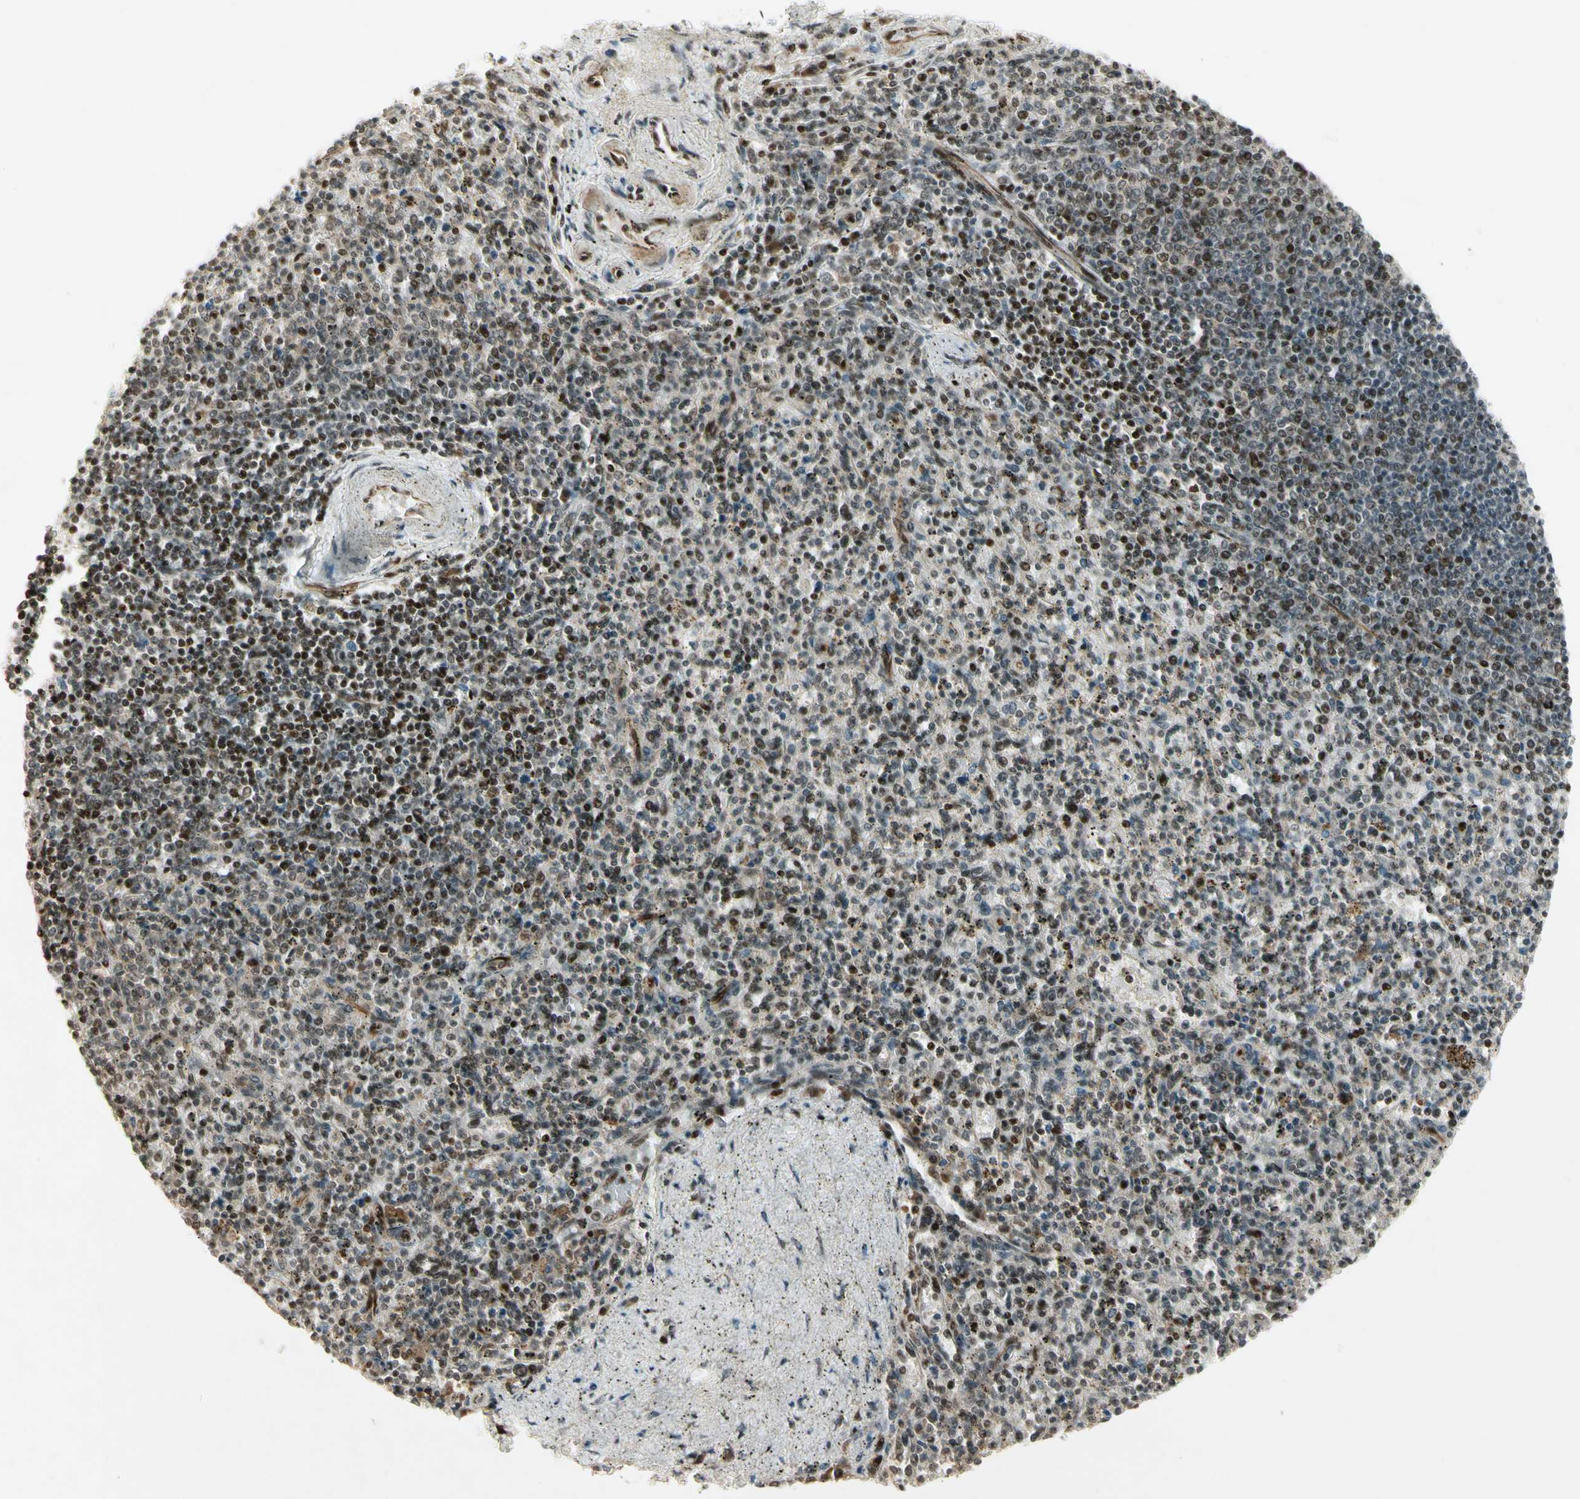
{"staining": {"intensity": "moderate", "quantity": "<25%", "location": "nuclear"}, "tissue": "spleen", "cell_type": "Cells in red pulp", "image_type": "normal", "snomed": [{"axis": "morphology", "description": "Normal tissue, NOS"}, {"axis": "topography", "description": "Spleen"}], "caption": "Brown immunohistochemical staining in unremarkable human spleen reveals moderate nuclear staining in about <25% of cells in red pulp.", "gene": "CDK11A", "patient": {"sex": "male", "age": 72}}